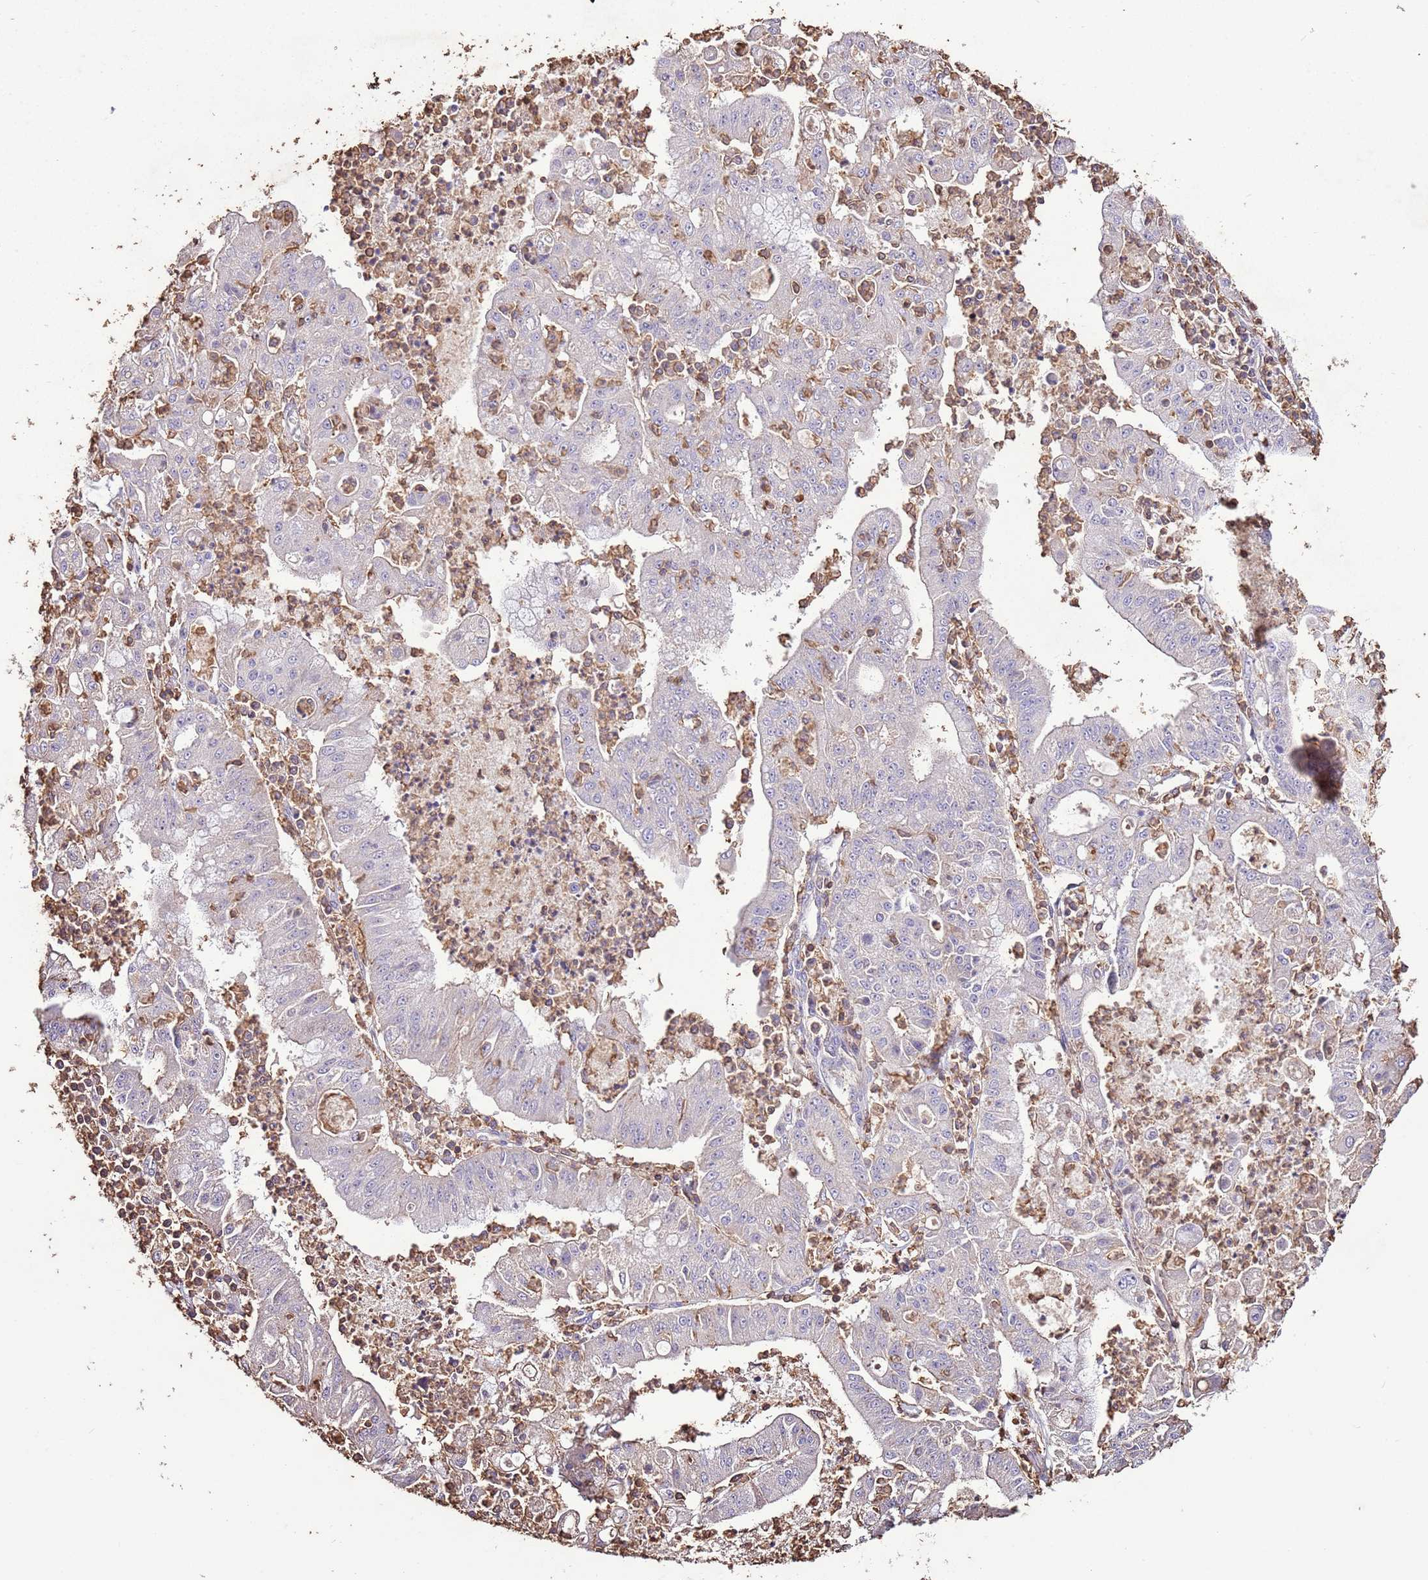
{"staining": {"intensity": "negative", "quantity": "none", "location": "none"}, "tissue": "ovarian cancer", "cell_type": "Tumor cells", "image_type": "cancer", "snomed": [{"axis": "morphology", "description": "Cystadenocarcinoma, mucinous, NOS"}, {"axis": "topography", "description": "Ovary"}], "caption": "Tumor cells are negative for brown protein staining in ovarian cancer (mucinous cystadenocarcinoma).", "gene": "ARL10", "patient": {"sex": "female", "age": 70}}